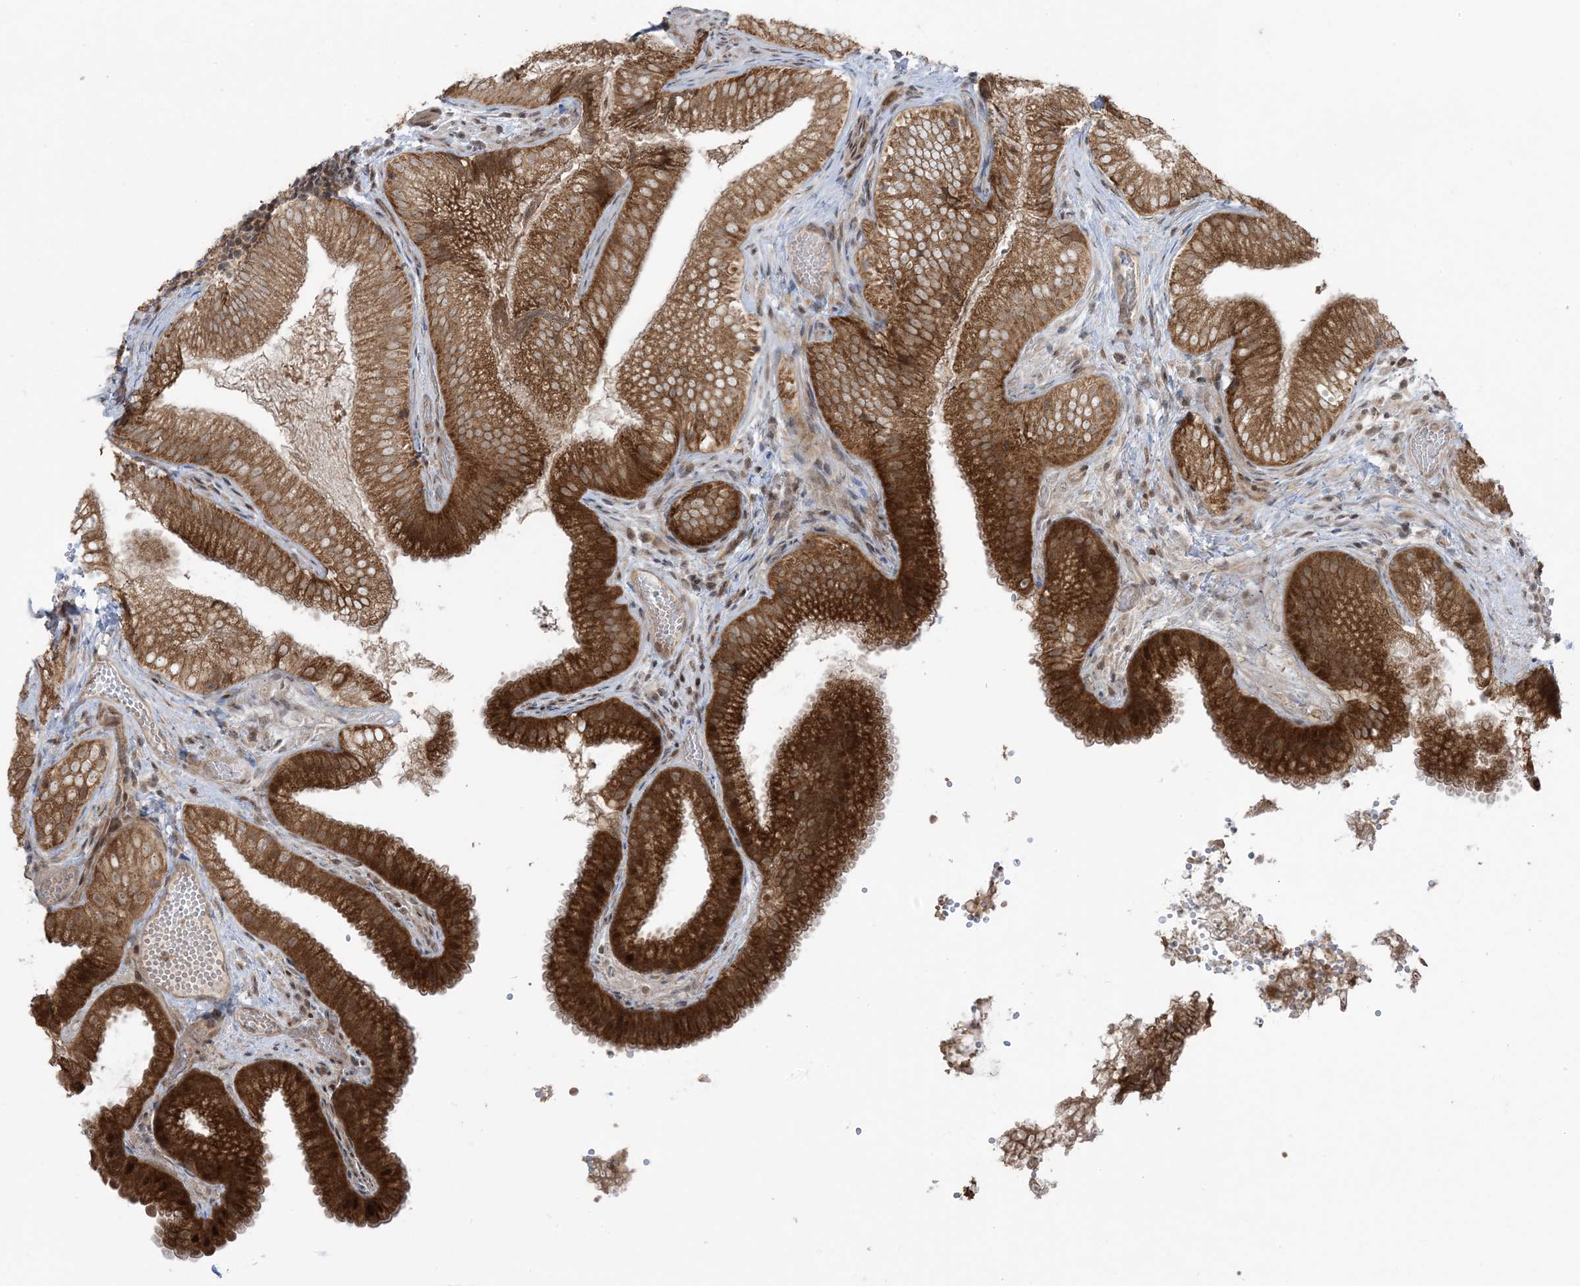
{"staining": {"intensity": "strong", "quantity": ">75%", "location": "cytoplasmic/membranous"}, "tissue": "gallbladder", "cell_type": "Glandular cells", "image_type": "normal", "snomed": [{"axis": "morphology", "description": "Normal tissue, NOS"}, {"axis": "topography", "description": "Gallbladder"}], "caption": "Glandular cells reveal strong cytoplasmic/membranous staining in about >75% of cells in unremarkable gallbladder. (DAB (3,3'-diaminobenzidine) IHC, brown staining for protein, blue staining for nuclei).", "gene": "PHLDB2", "patient": {"sex": "female", "age": 30}}